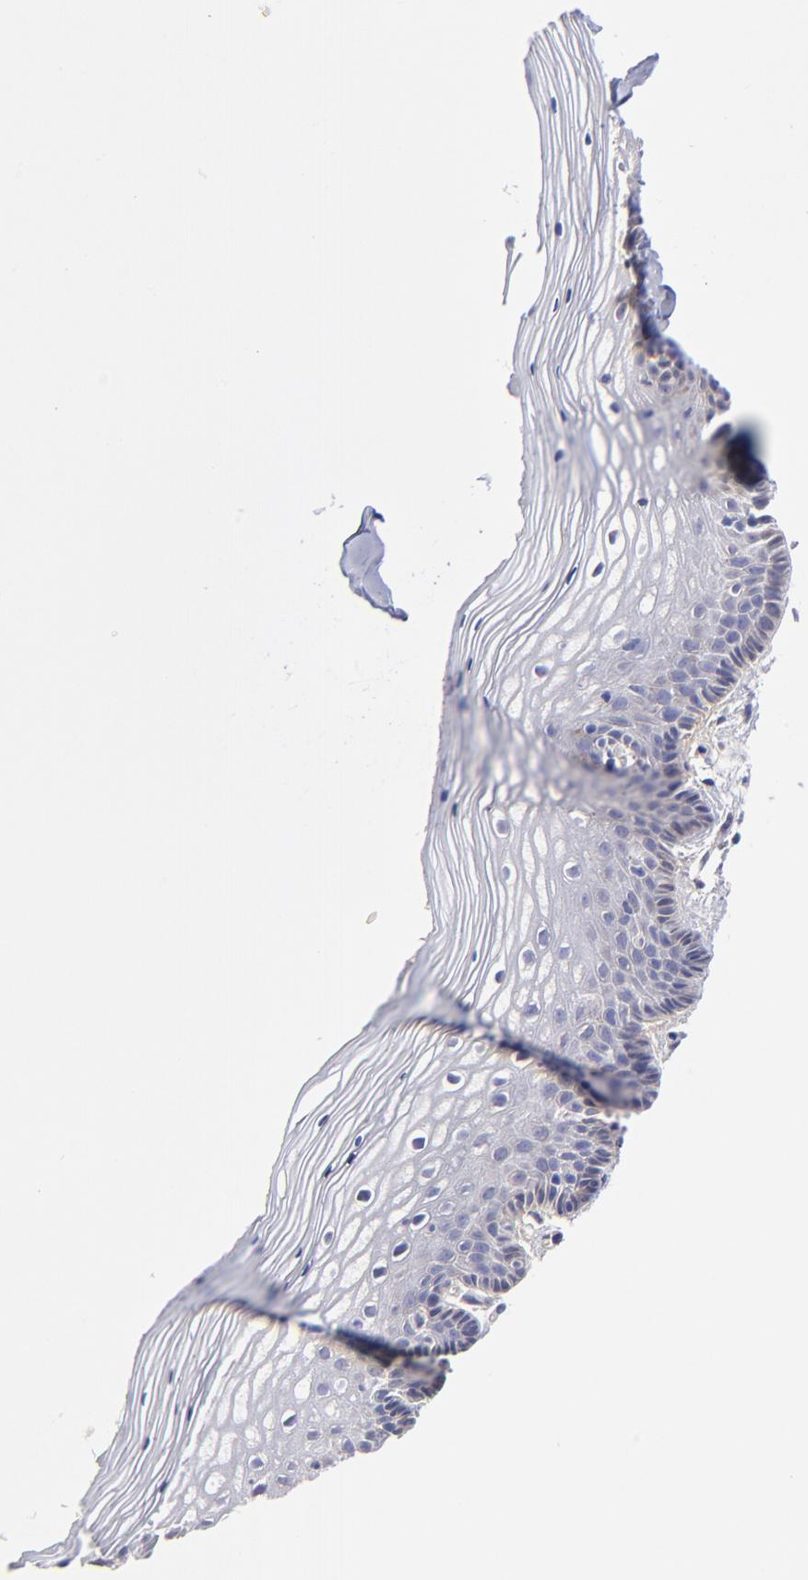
{"staining": {"intensity": "negative", "quantity": "none", "location": "none"}, "tissue": "vagina", "cell_type": "Squamous epithelial cells", "image_type": "normal", "snomed": [{"axis": "morphology", "description": "Normal tissue, NOS"}, {"axis": "topography", "description": "Vagina"}], "caption": "This is an IHC photomicrograph of normal vagina. There is no staining in squamous epithelial cells.", "gene": "BTG2", "patient": {"sex": "female", "age": 46}}